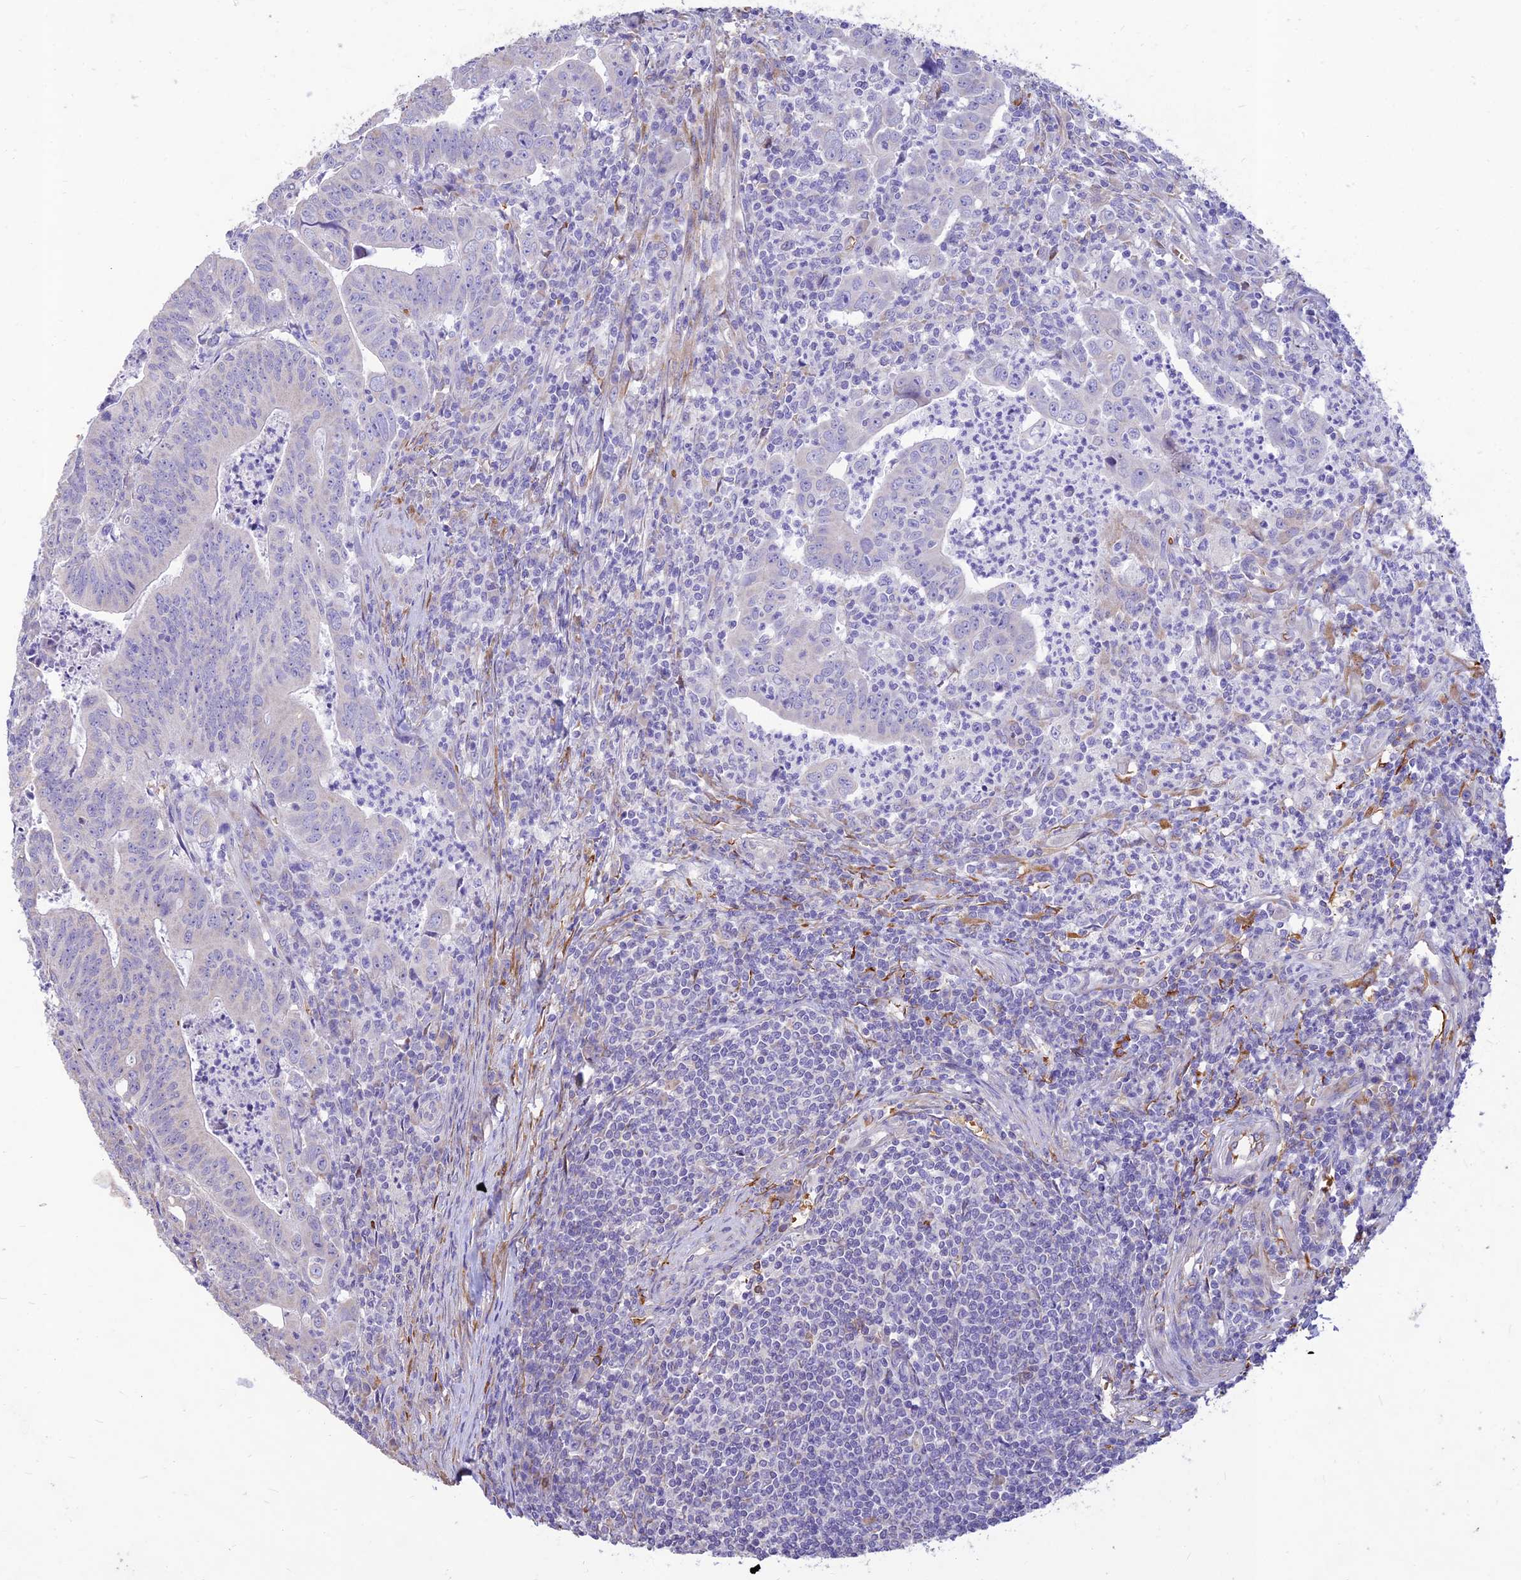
{"staining": {"intensity": "negative", "quantity": "none", "location": "none"}, "tissue": "colorectal cancer", "cell_type": "Tumor cells", "image_type": "cancer", "snomed": [{"axis": "morphology", "description": "Adenocarcinoma, NOS"}, {"axis": "topography", "description": "Rectum"}], "caption": "Micrograph shows no protein positivity in tumor cells of adenocarcinoma (colorectal) tissue.", "gene": "PPP1R11", "patient": {"sex": "male", "age": 69}}